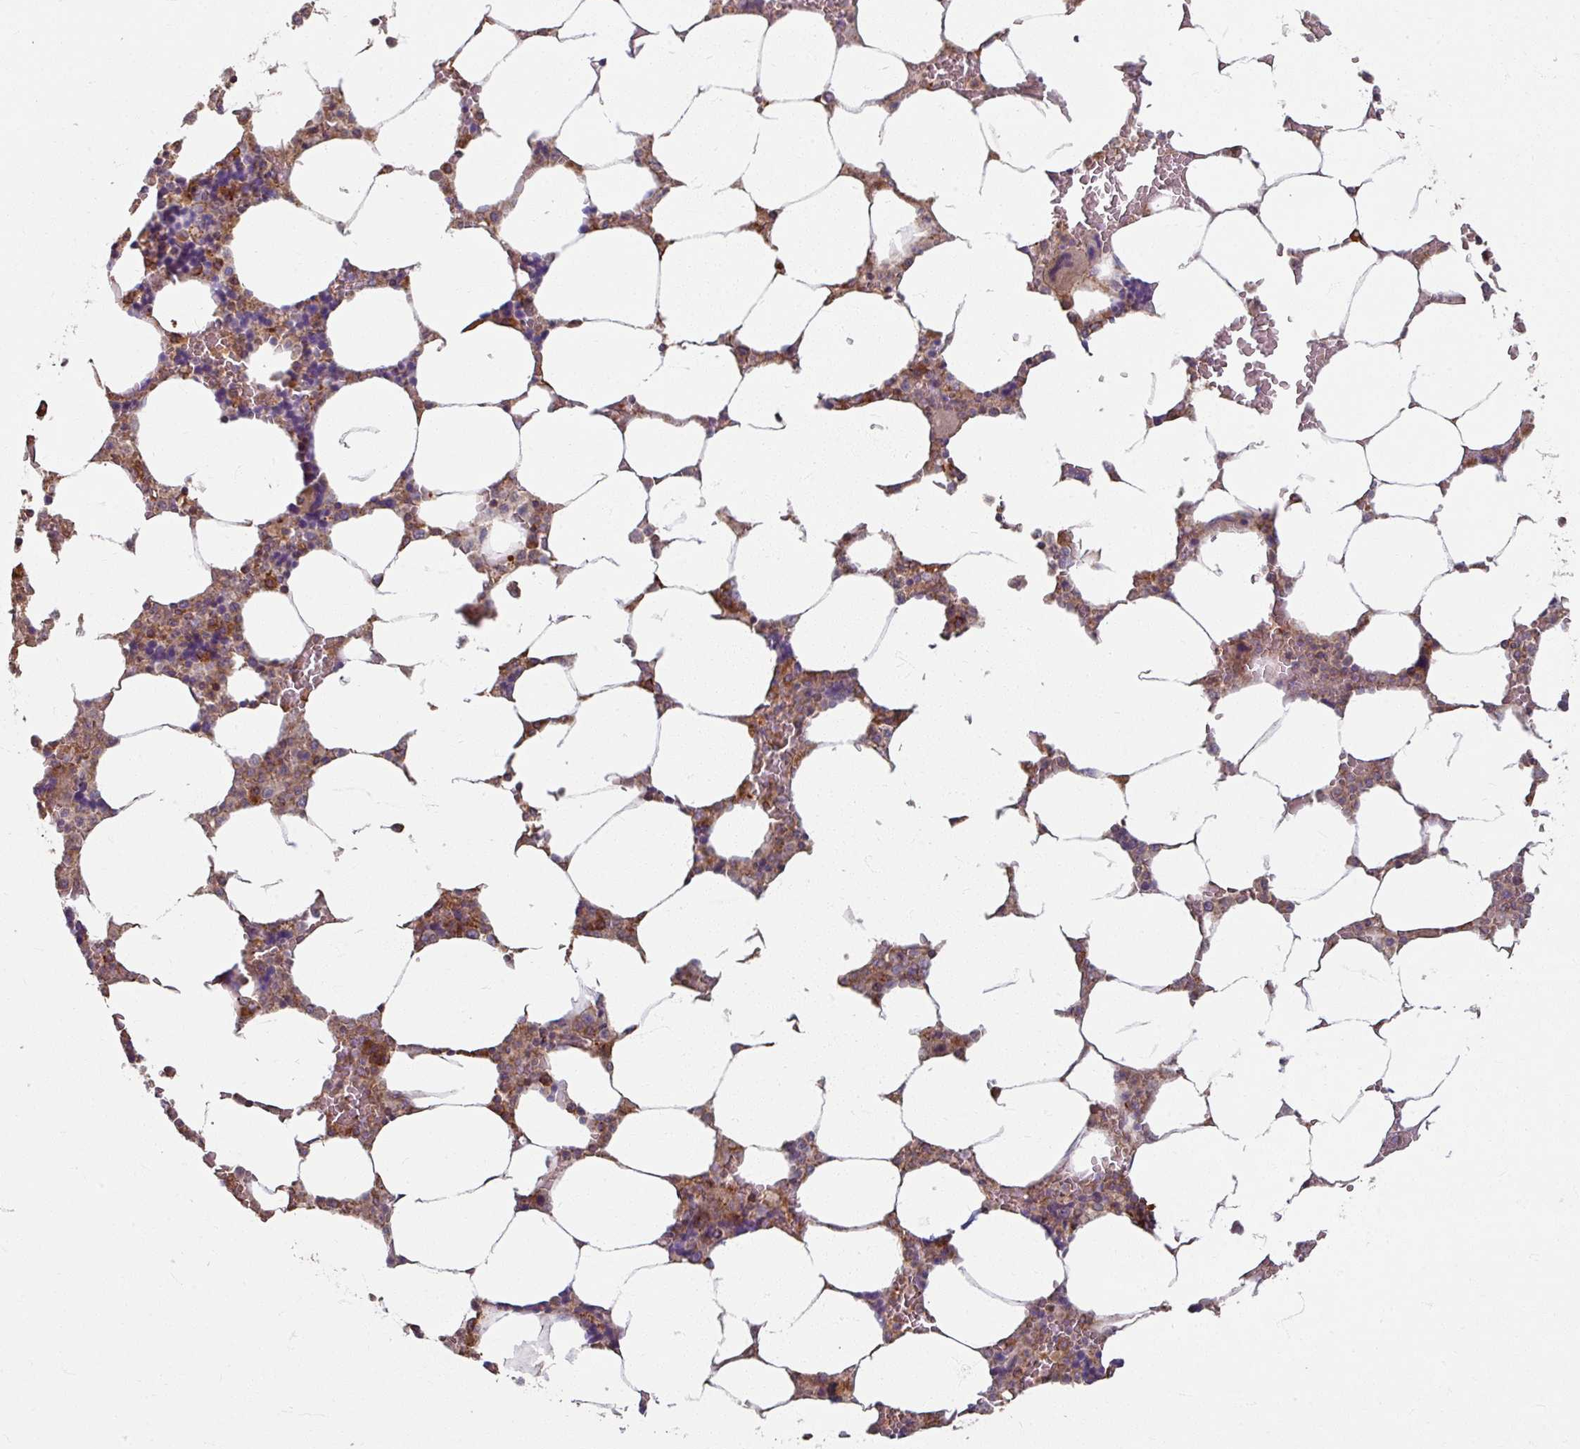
{"staining": {"intensity": "moderate", "quantity": "25%-75%", "location": "cytoplasmic/membranous"}, "tissue": "bone marrow", "cell_type": "Hematopoietic cells", "image_type": "normal", "snomed": [{"axis": "morphology", "description": "Normal tissue, NOS"}, {"axis": "topography", "description": "Bone marrow"}], "caption": "Bone marrow stained with DAB (3,3'-diaminobenzidine) immunohistochemistry displays medium levels of moderate cytoplasmic/membranous staining in approximately 25%-75% of hematopoietic cells.", "gene": "CCDC68", "patient": {"sex": "male", "age": 64}}